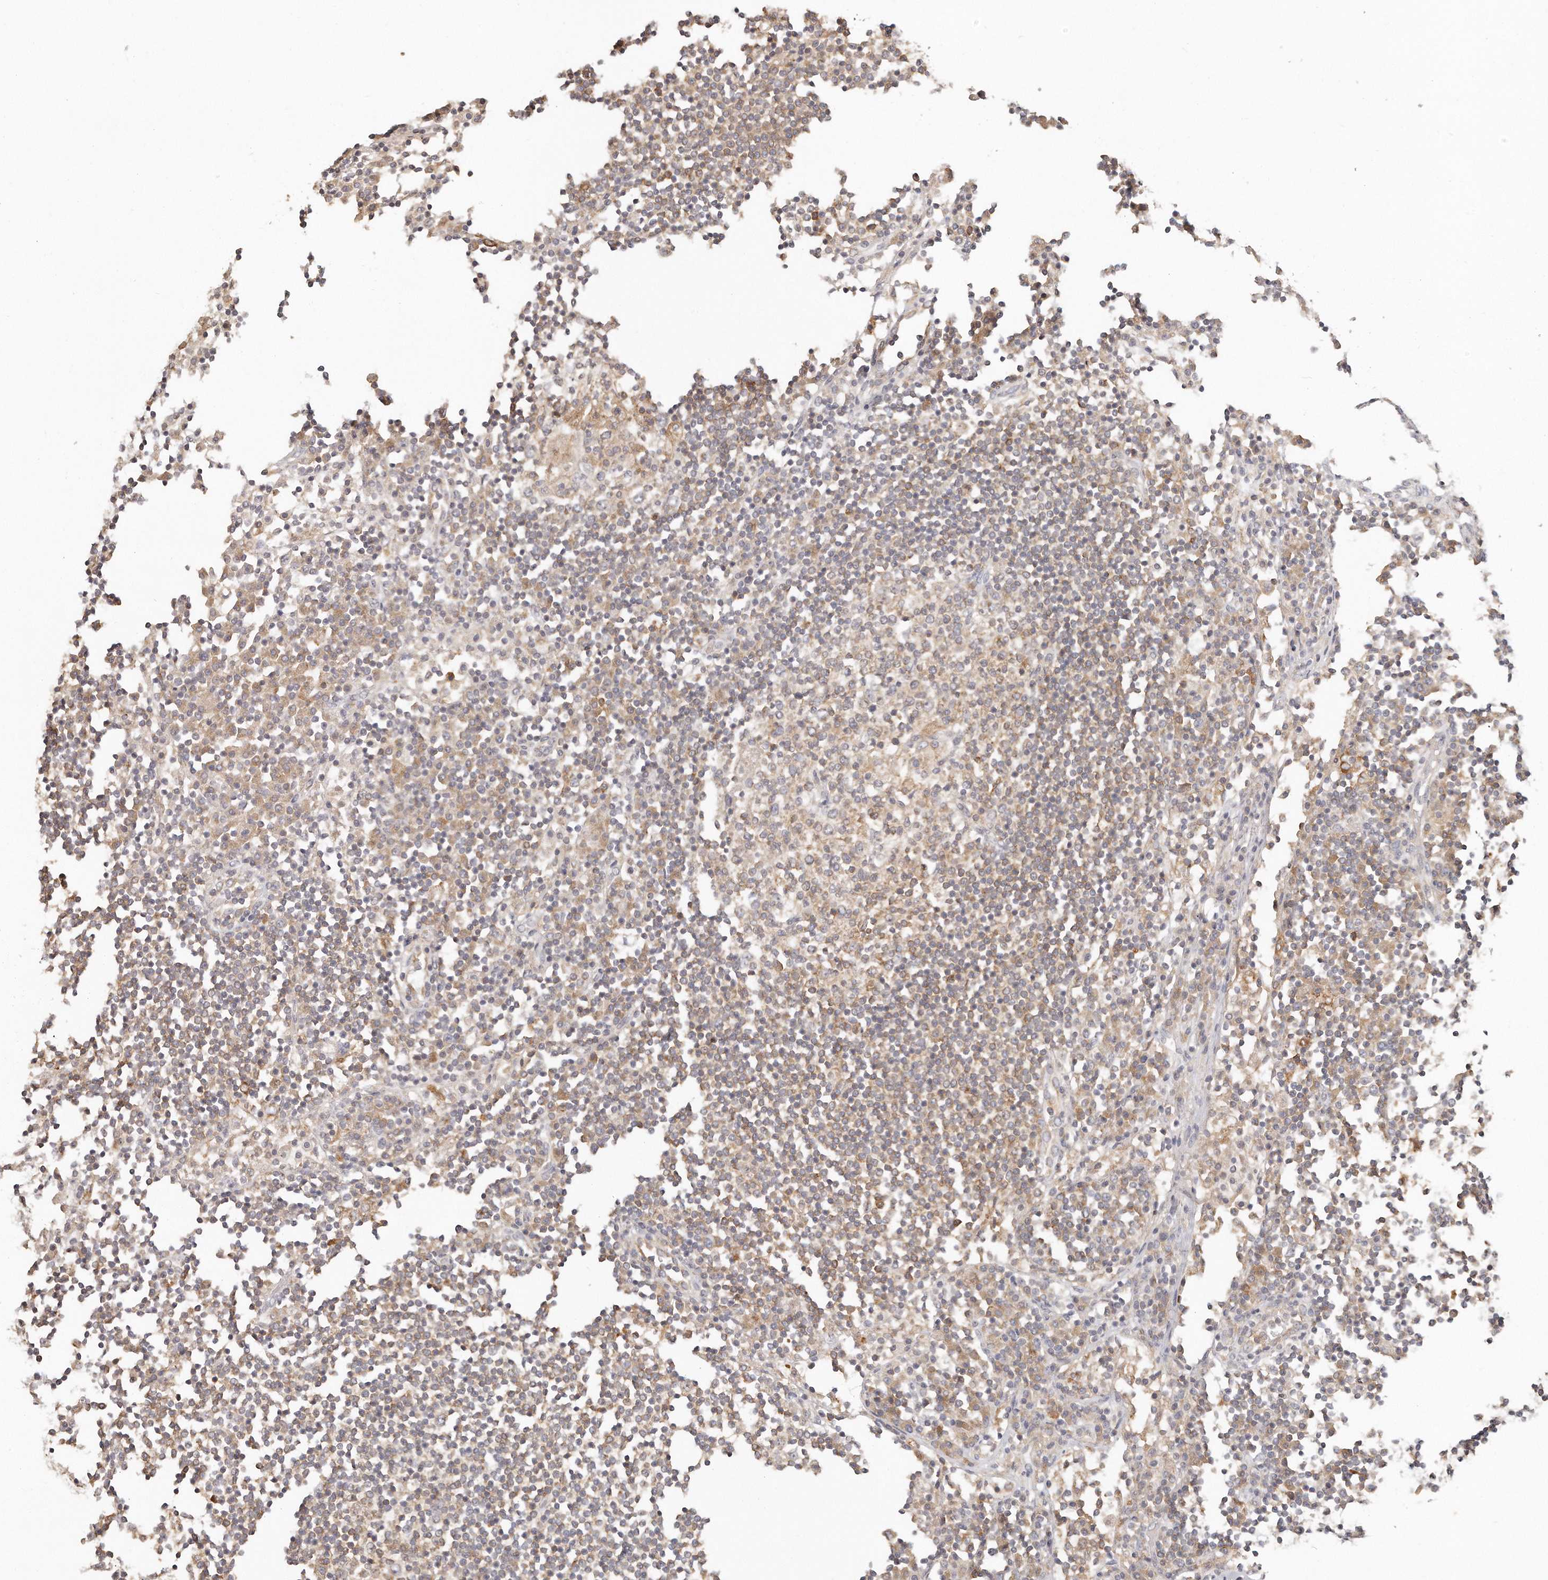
{"staining": {"intensity": "weak", "quantity": "25%-75%", "location": "cytoplasmic/membranous"}, "tissue": "lymph node", "cell_type": "Germinal center cells", "image_type": "normal", "snomed": [{"axis": "morphology", "description": "Normal tissue, NOS"}, {"axis": "topography", "description": "Lymph node"}], "caption": "High-power microscopy captured an immunohistochemistry (IHC) micrograph of benign lymph node, revealing weak cytoplasmic/membranous expression in about 25%-75% of germinal center cells.", "gene": "TTLL4", "patient": {"sex": "female", "age": 53}}